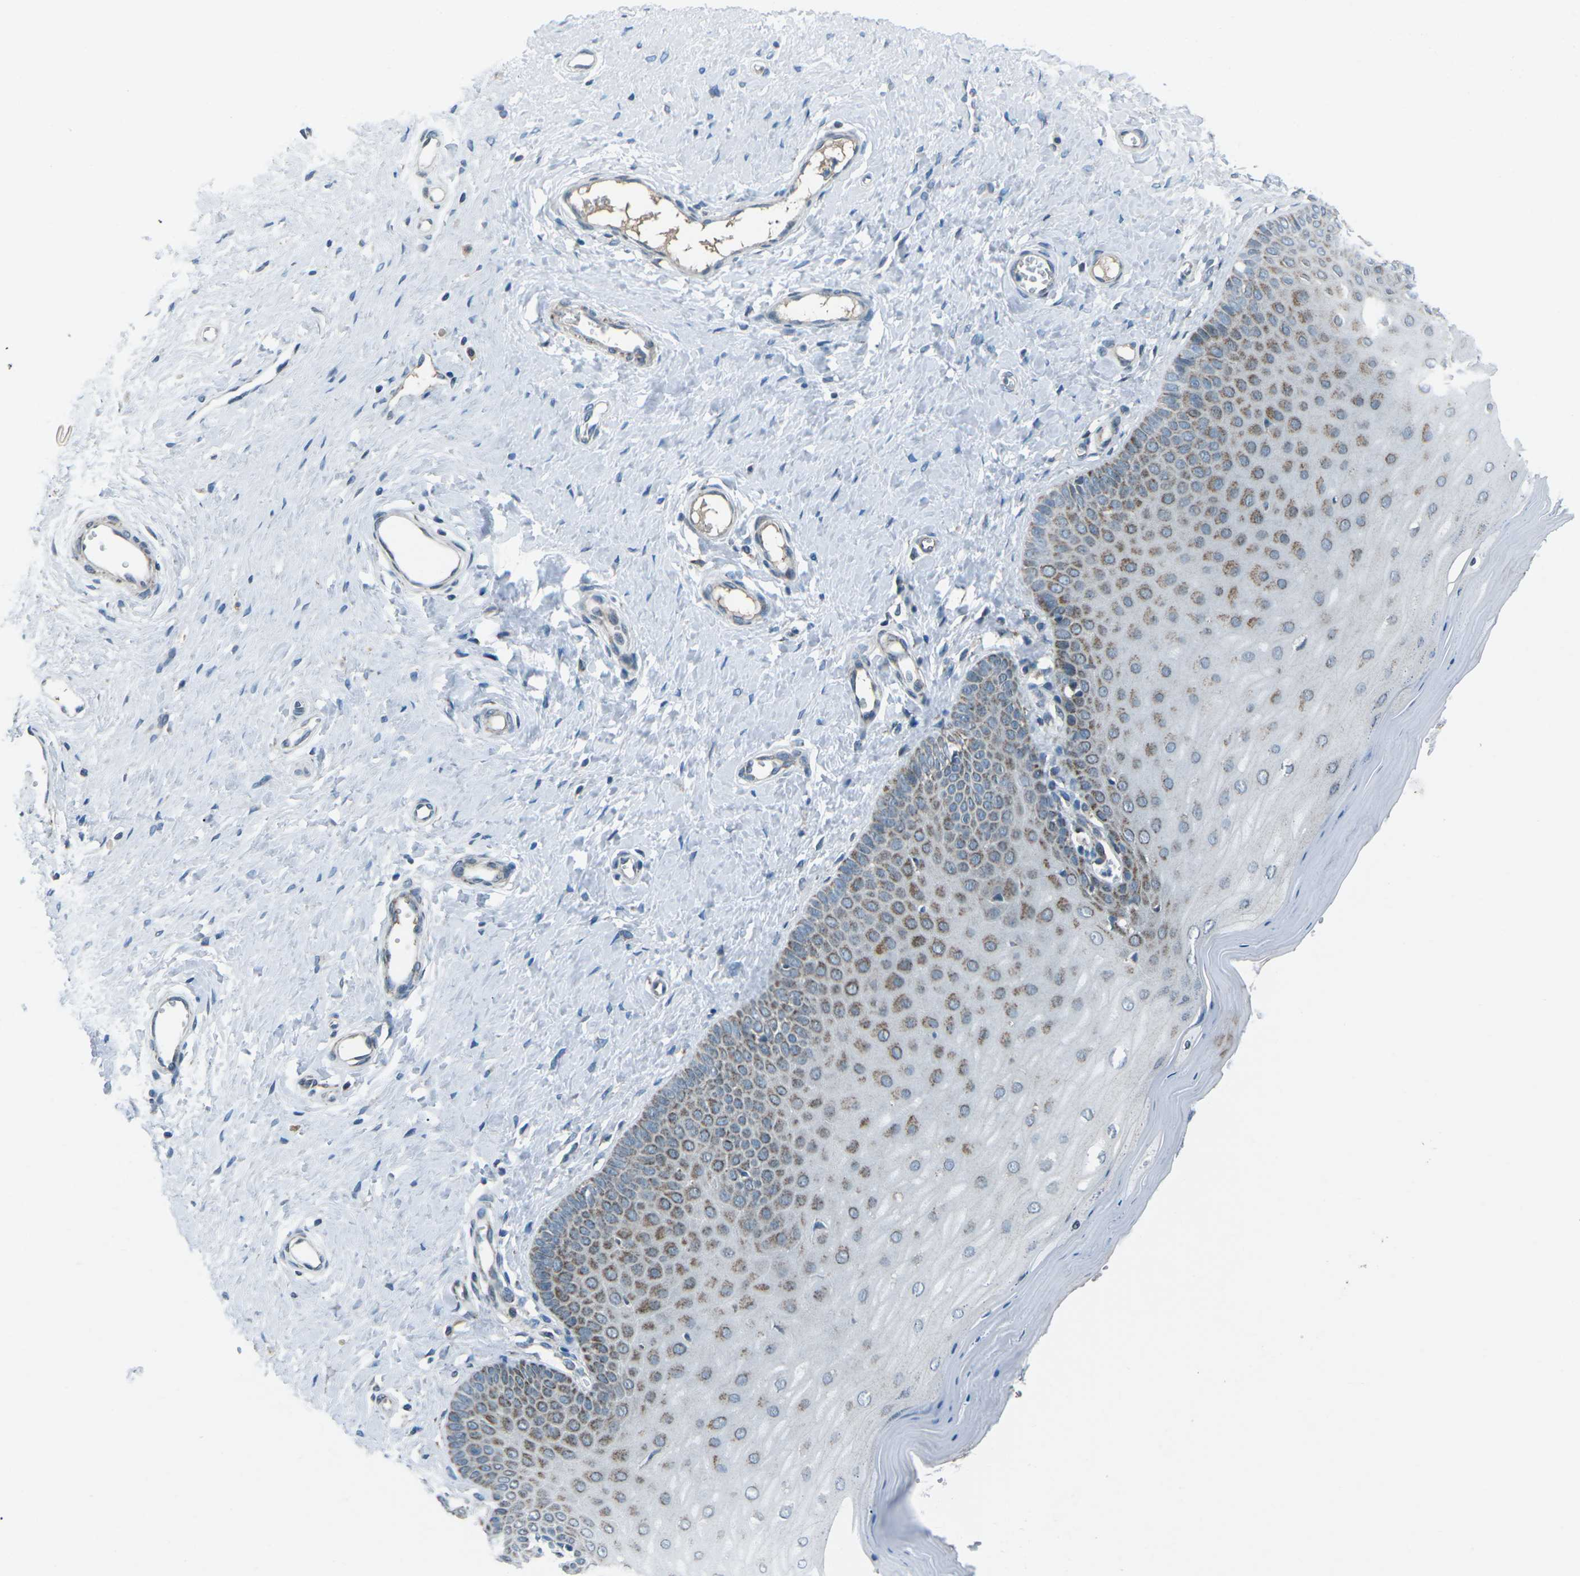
{"staining": {"intensity": "weak", "quantity": "25%-75%", "location": "cytoplasmic/membranous"}, "tissue": "cervix", "cell_type": "Glandular cells", "image_type": "normal", "snomed": [{"axis": "morphology", "description": "Normal tissue, NOS"}, {"axis": "topography", "description": "Cervix"}], "caption": "This is a photomicrograph of immunohistochemistry staining of normal cervix, which shows weak staining in the cytoplasmic/membranous of glandular cells.", "gene": "RFESD", "patient": {"sex": "female", "age": 55}}